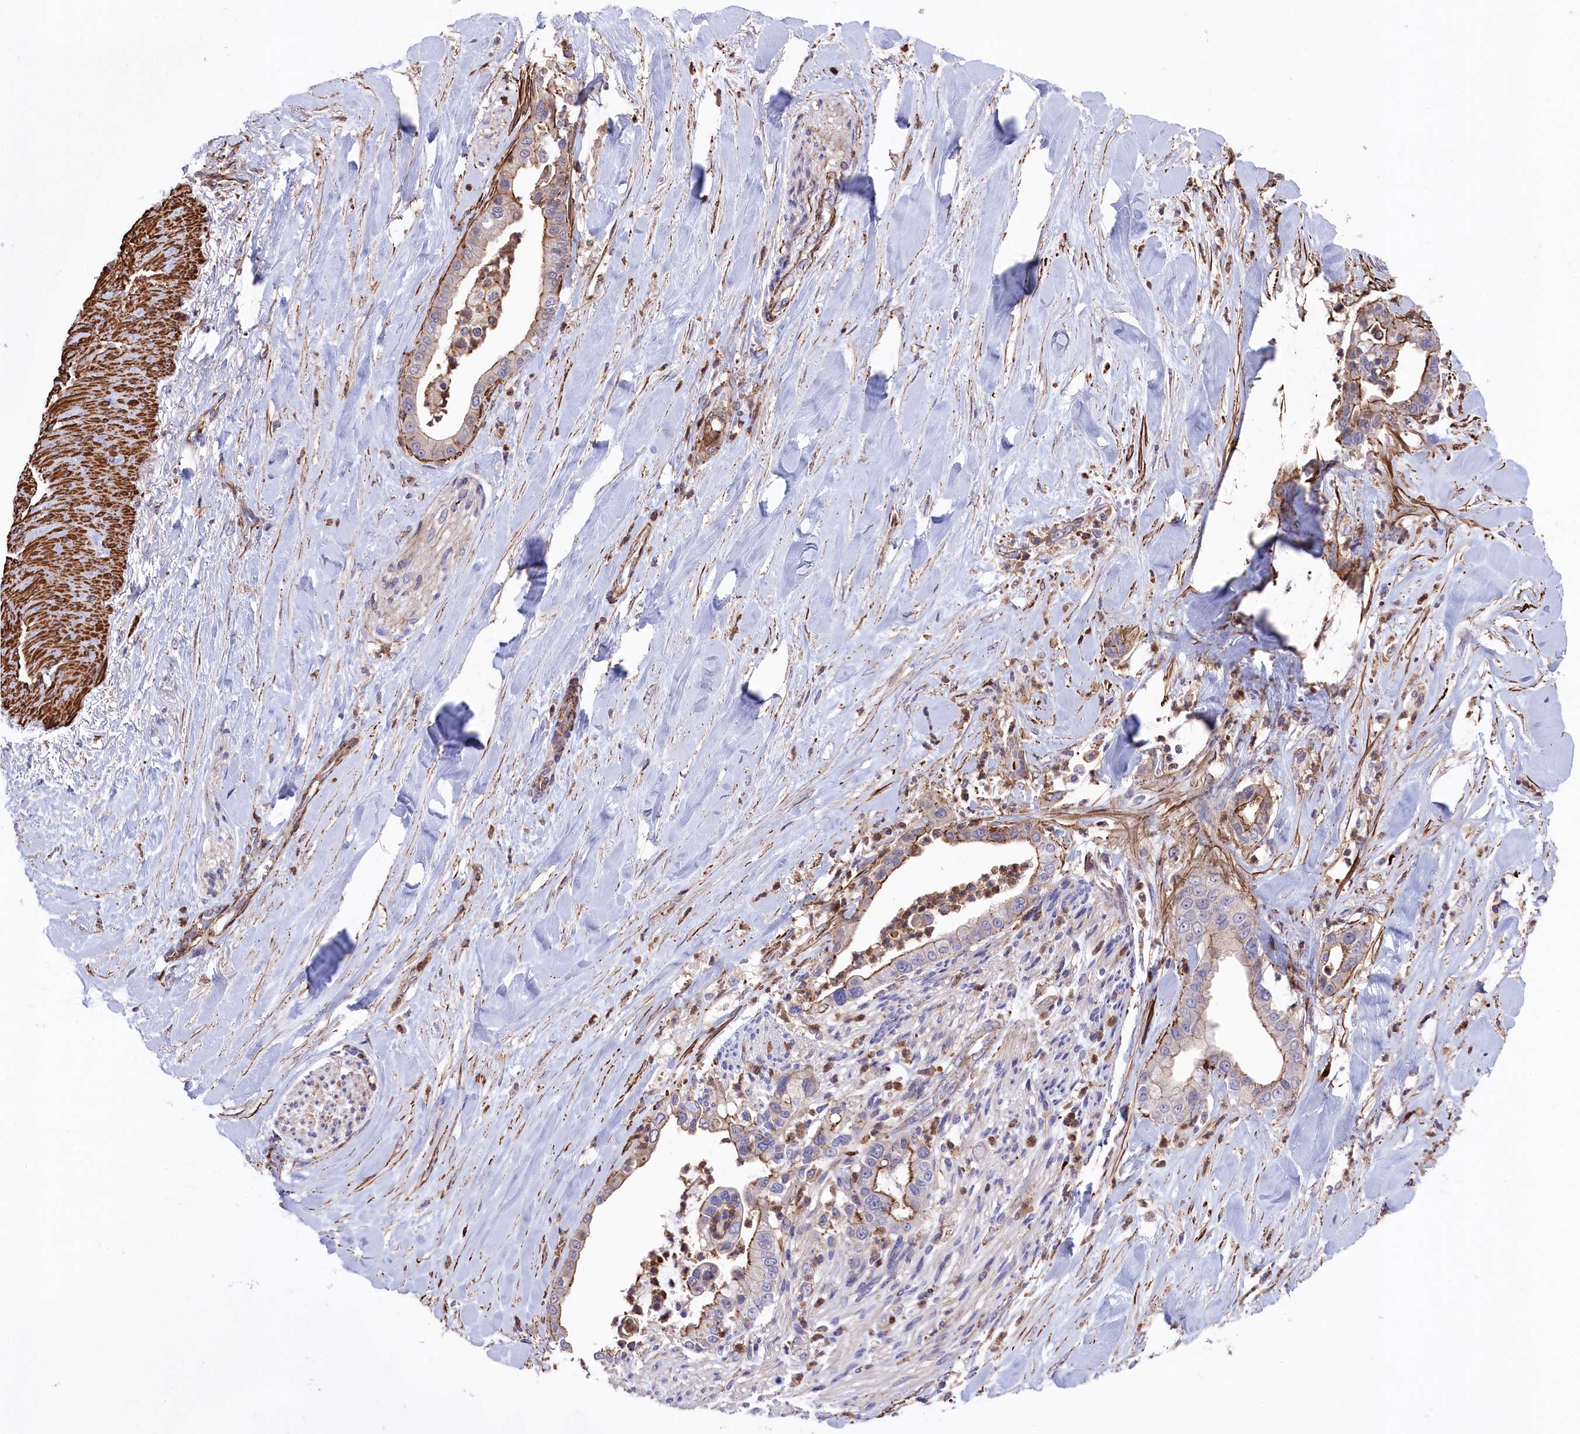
{"staining": {"intensity": "moderate", "quantity": "<25%", "location": "cytoplasmic/membranous"}, "tissue": "liver cancer", "cell_type": "Tumor cells", "image_type": "cancer", "snomed": [{"axis": "morphology", "description": "Cholangiocarcinoma"}, {"axis": "topography", "description": "Liver"}], "caption": "Protein analysis of liver cancer (cholangiocarcinoma) tissue displays moderate cytoplasmic/membranous staining in about <25% of tumor cells.", "gene": "RAPSN", "patient": {"sex": "female", "age": 54}}